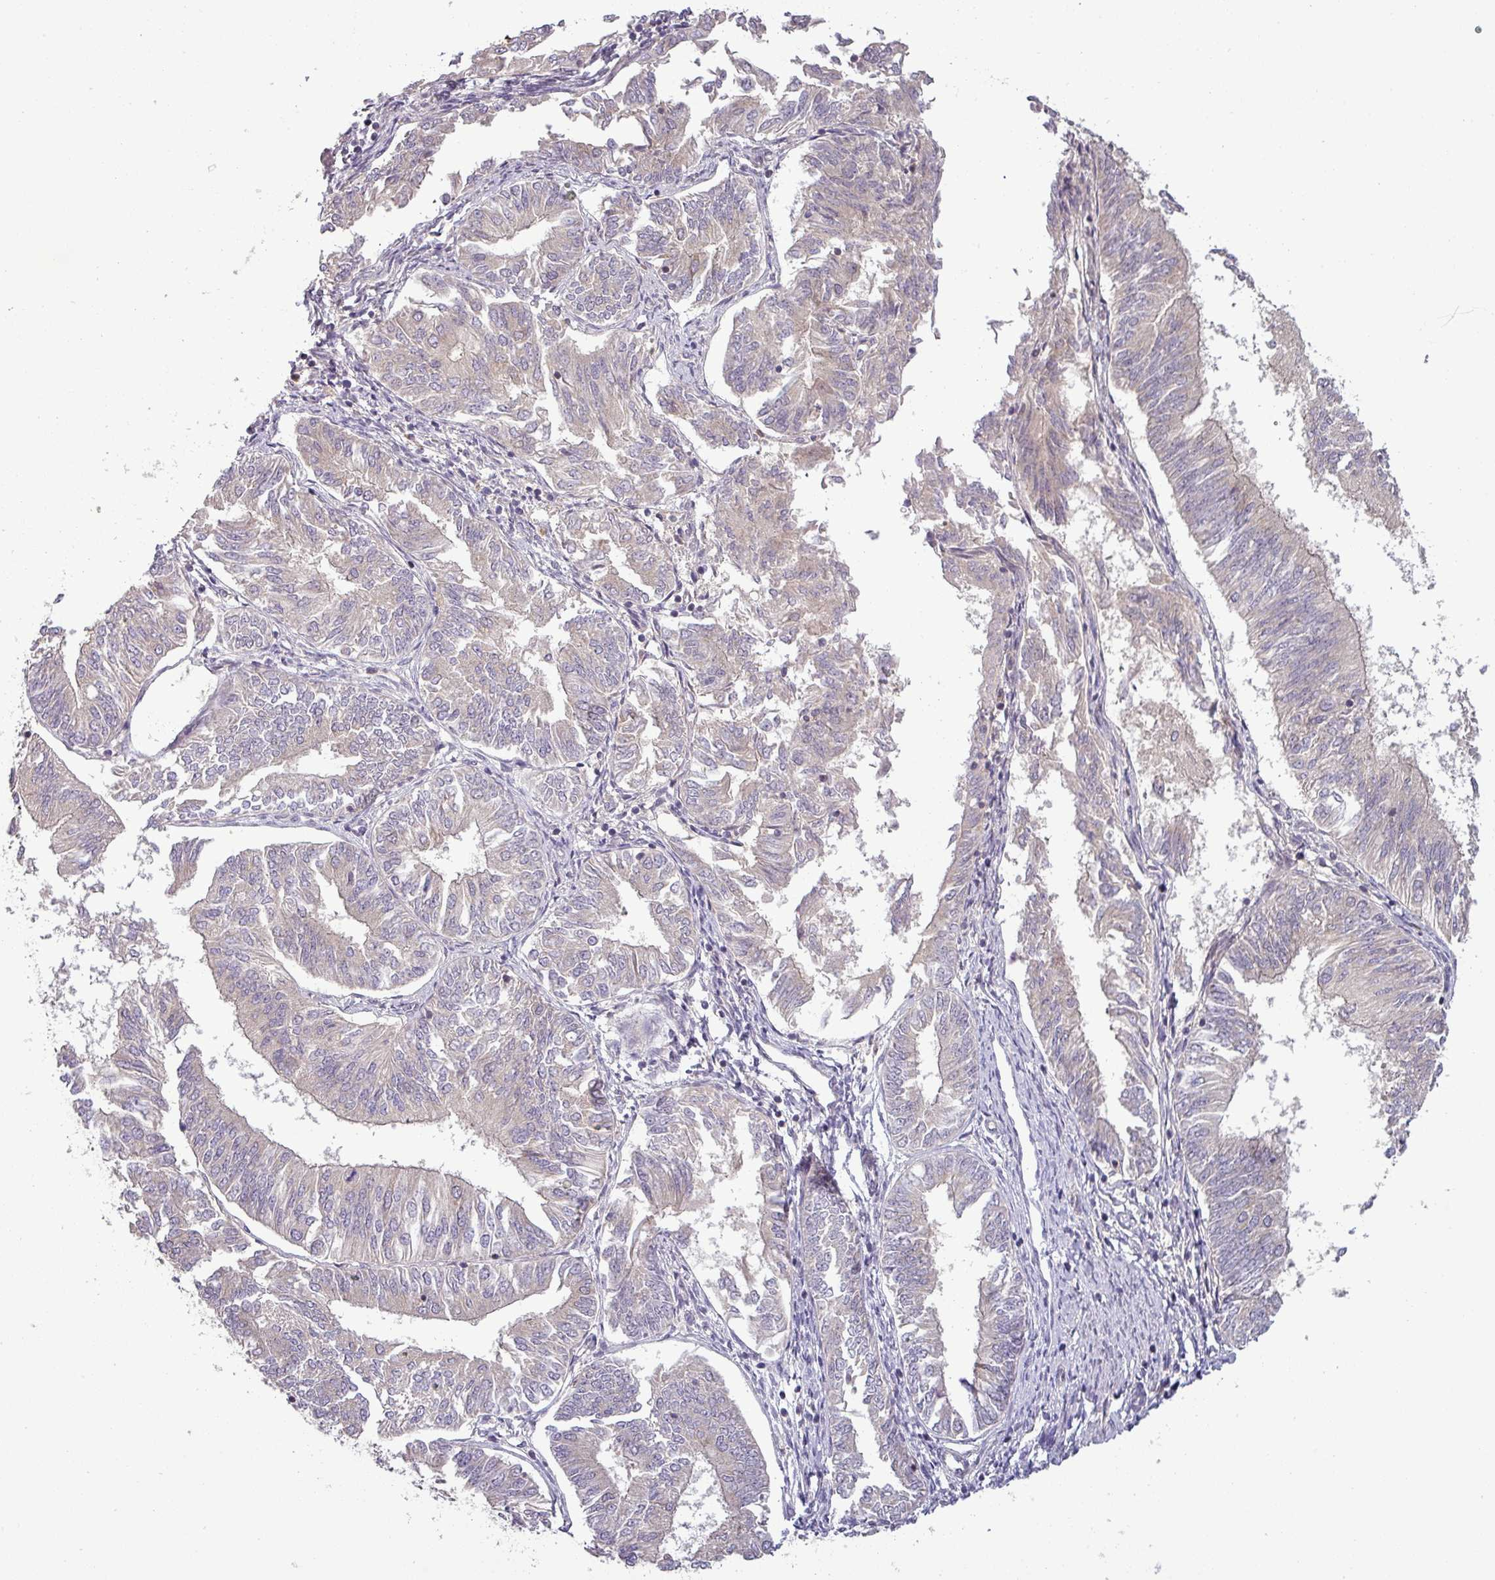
{"staining": {"intensity": "negative", "quantity": "none", "location": "none"}, "tissue": "endometrial cancer", "cell_type": "Tumor cells", "image_type": "cancer", "snomed": [{"axis": "morphology", "description": "Adenocarcinoma, NOS"}, {"axis": "topography", "description": "Endometrium"}], "caption": "Tumor cells show no significant protein staining in endometrial cancer. Nuclei are stained in blue.", "gene": "NIN", "patient": {"sex": "female", "age": 58}}